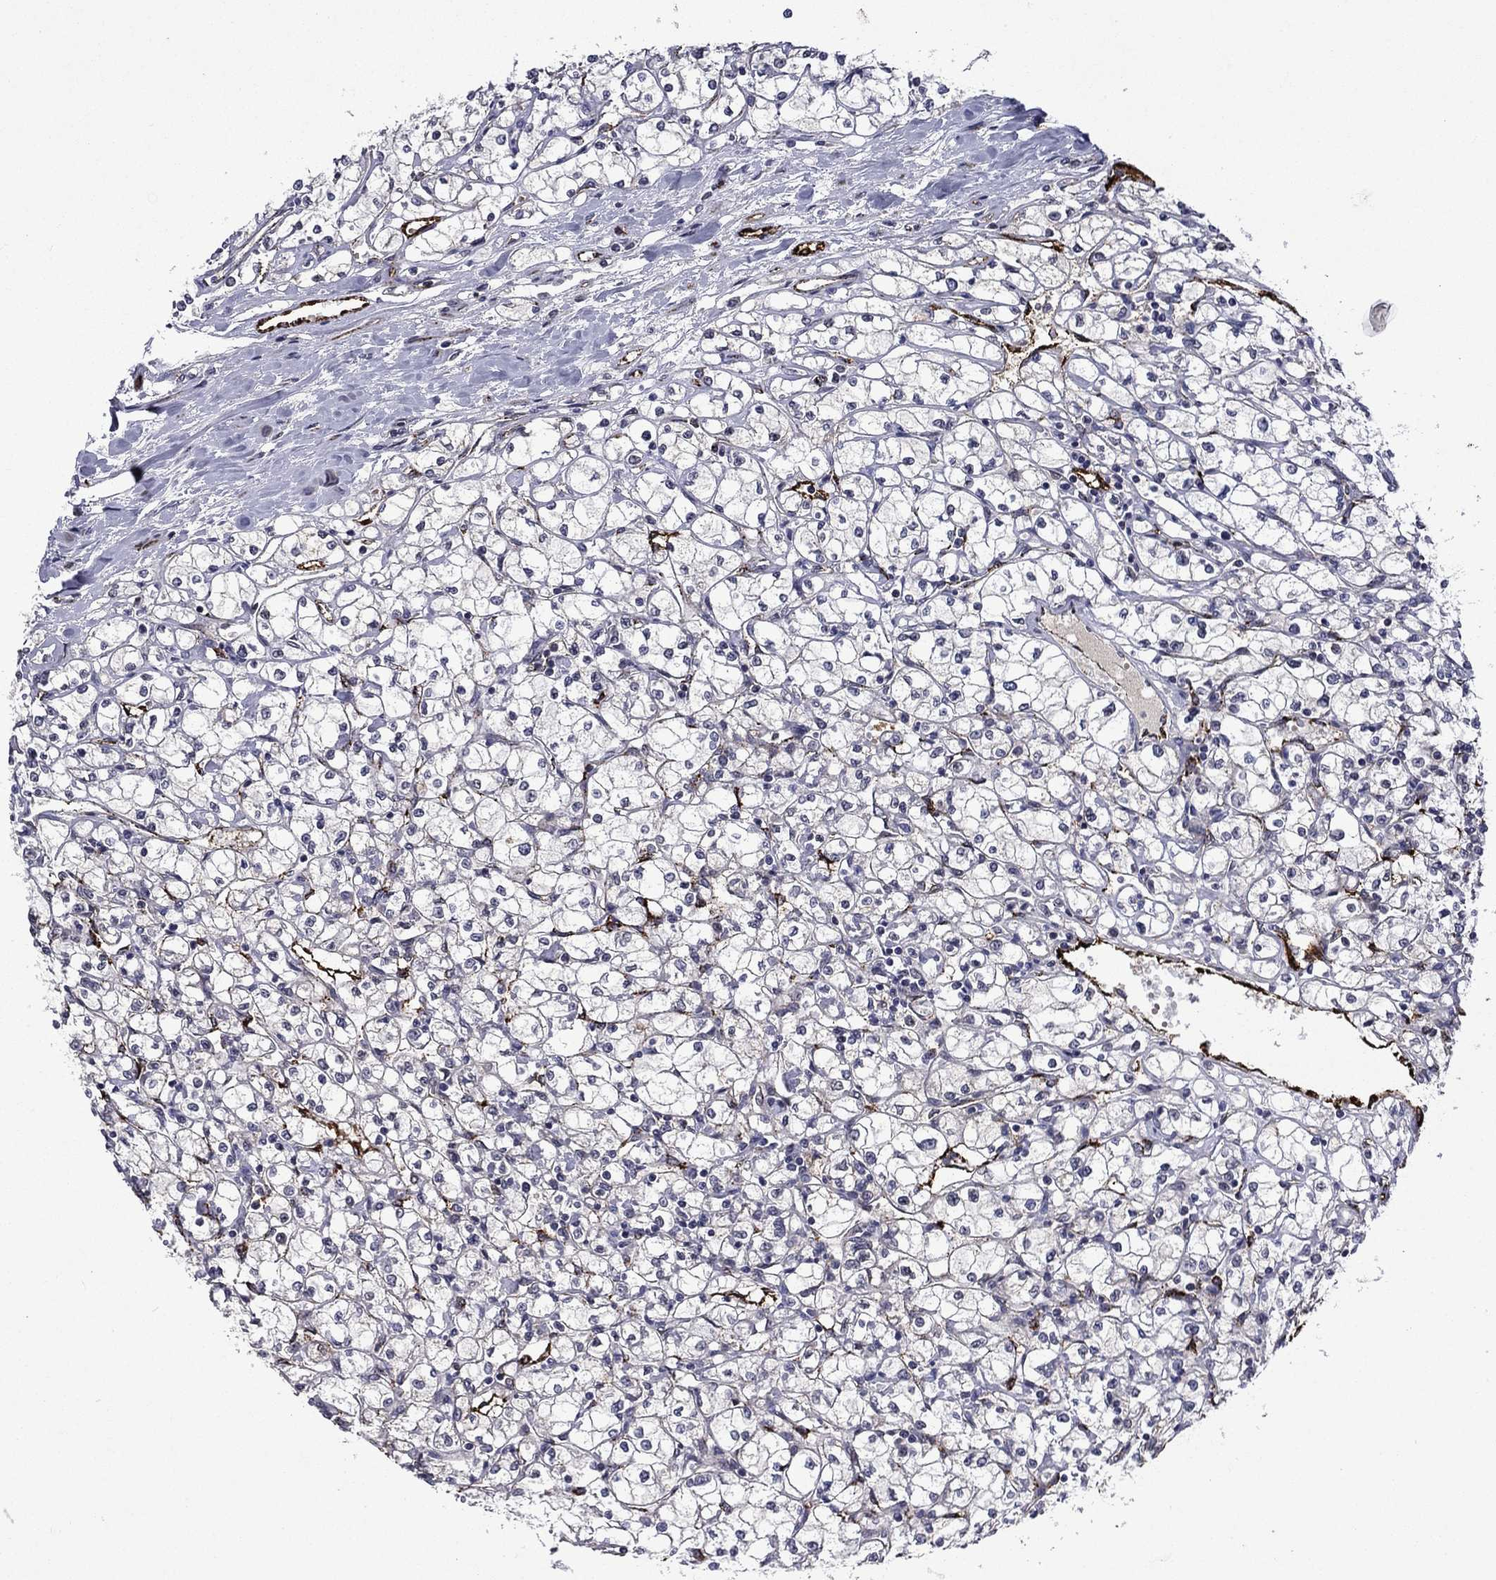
{"staining": {"intensity": "negative", "quantity": "none", "location": "none"}, "tissue": "renal cancer", "cell_type": "Tumor cells", "image_type": "cancer", "snomed": [{"axis": "morphology", "description": "Adenocarcinoma, NOS"}, {"axis": "topography", "description": "Kidney"}], "caption": "High magnification brightfield microscopy of adenocarcinoma (renal) stained with DAB (3,3'-diaminobenzidine) (brown) and counterstained with hematoxylin (blue): tumor cells show no significant positivity.", "gene": "SLITRK1", "patient": {"sex": "male", "age": 67}}